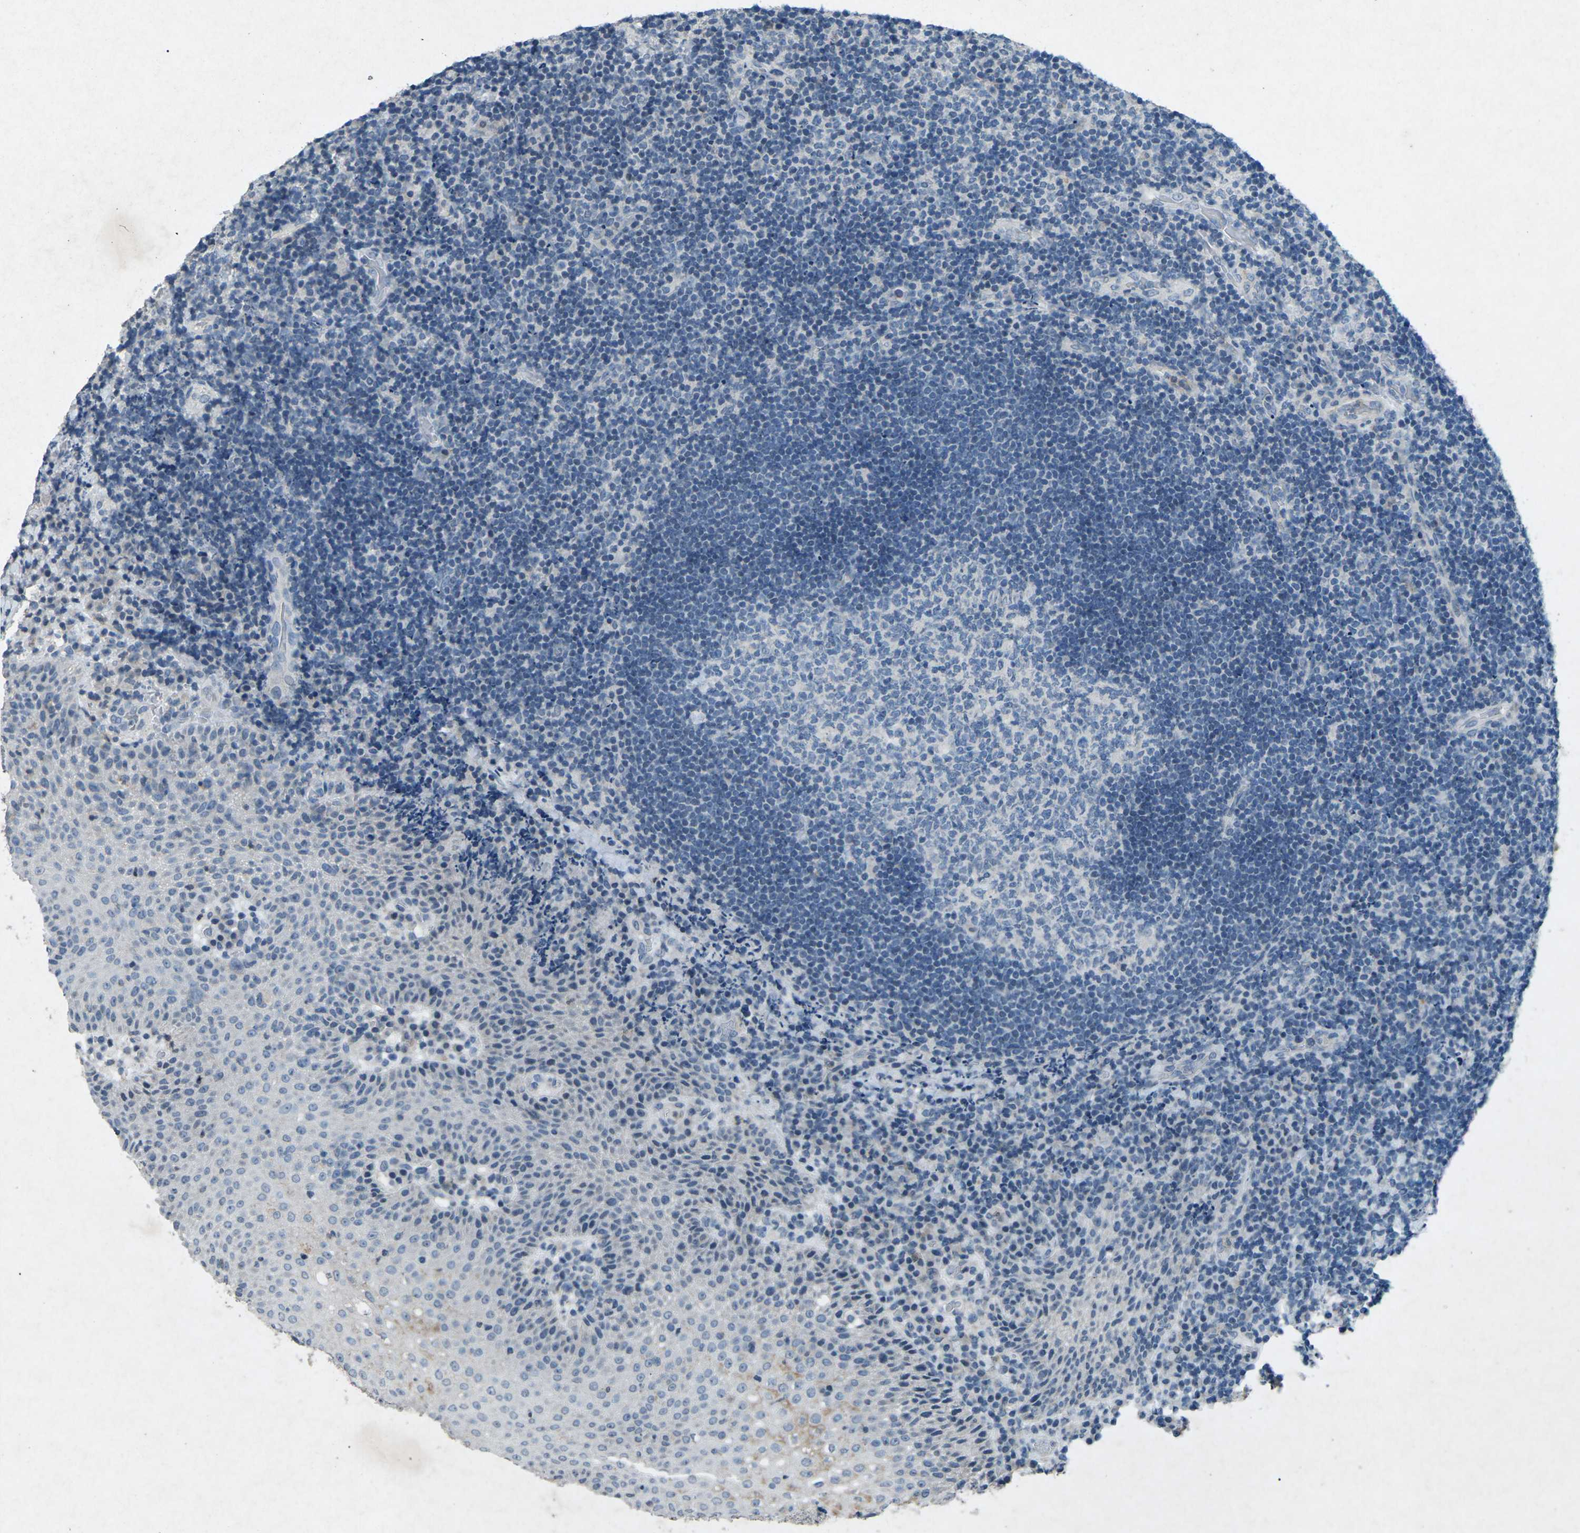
{"staining": {"intensity": "negative", "quantity": "none", "location": "none"}, "tissue": "lymphoma", "cell_type": "Tumor cells", "image_type": "cancer", "snomed": [{"axis": "morphology", "description": "Malignant lymphoma, non-Hodgkin's type, High grade"}, {"axis": "topography", "description": "Tonsil"}], "caption": "DAB immunohistochemical staining of human malignant lymphoma, non-Hodgkin's type (high-grade) exhibits no significant positivity in tumor cells. (Brightfield microscopy of DAB (3,3'-diaminobenzidine) IHC at high magnification).", "gene": "A1BG", "patient": {"sex": "female", "age": 36}}